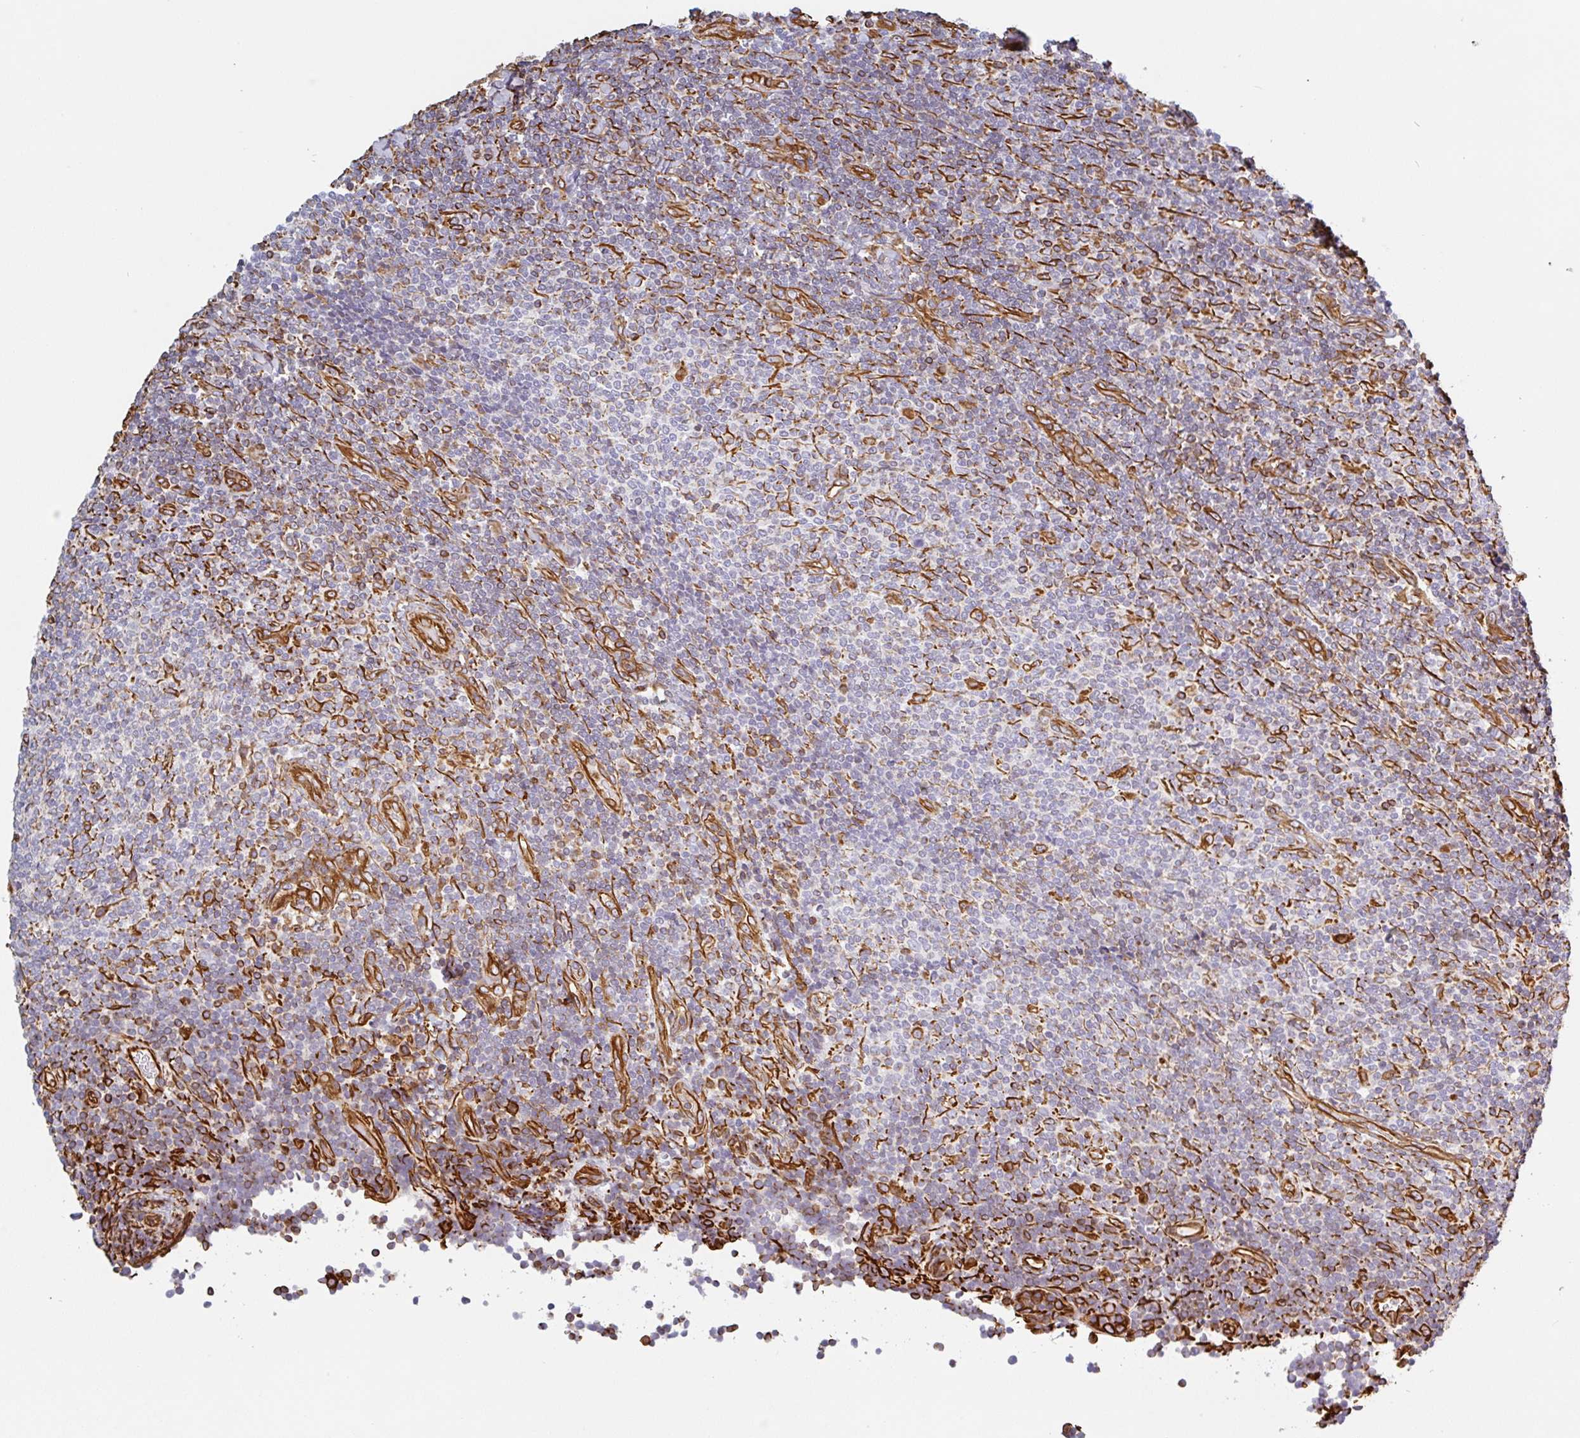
{"staining": {"intensity": "negative", "quantity": "none", "location": "none"}, "tissue": "lymphoma", "cell_type": "Tumor cells", "image_type": "cancer", "snomed": [{"axis": "morphology", "description": "Malignant lymphoma, non-Hodgkin's type, Low grade"}, {"axis": "topography", "description": "Lymph node"}], "caption": "Tumor cells are negative for protein expression in human low-grade malignant lymphoma, non-Hodgkin's type.", "gene": "PPFIA1", "patient": {"sex": "male", "age": 52}}